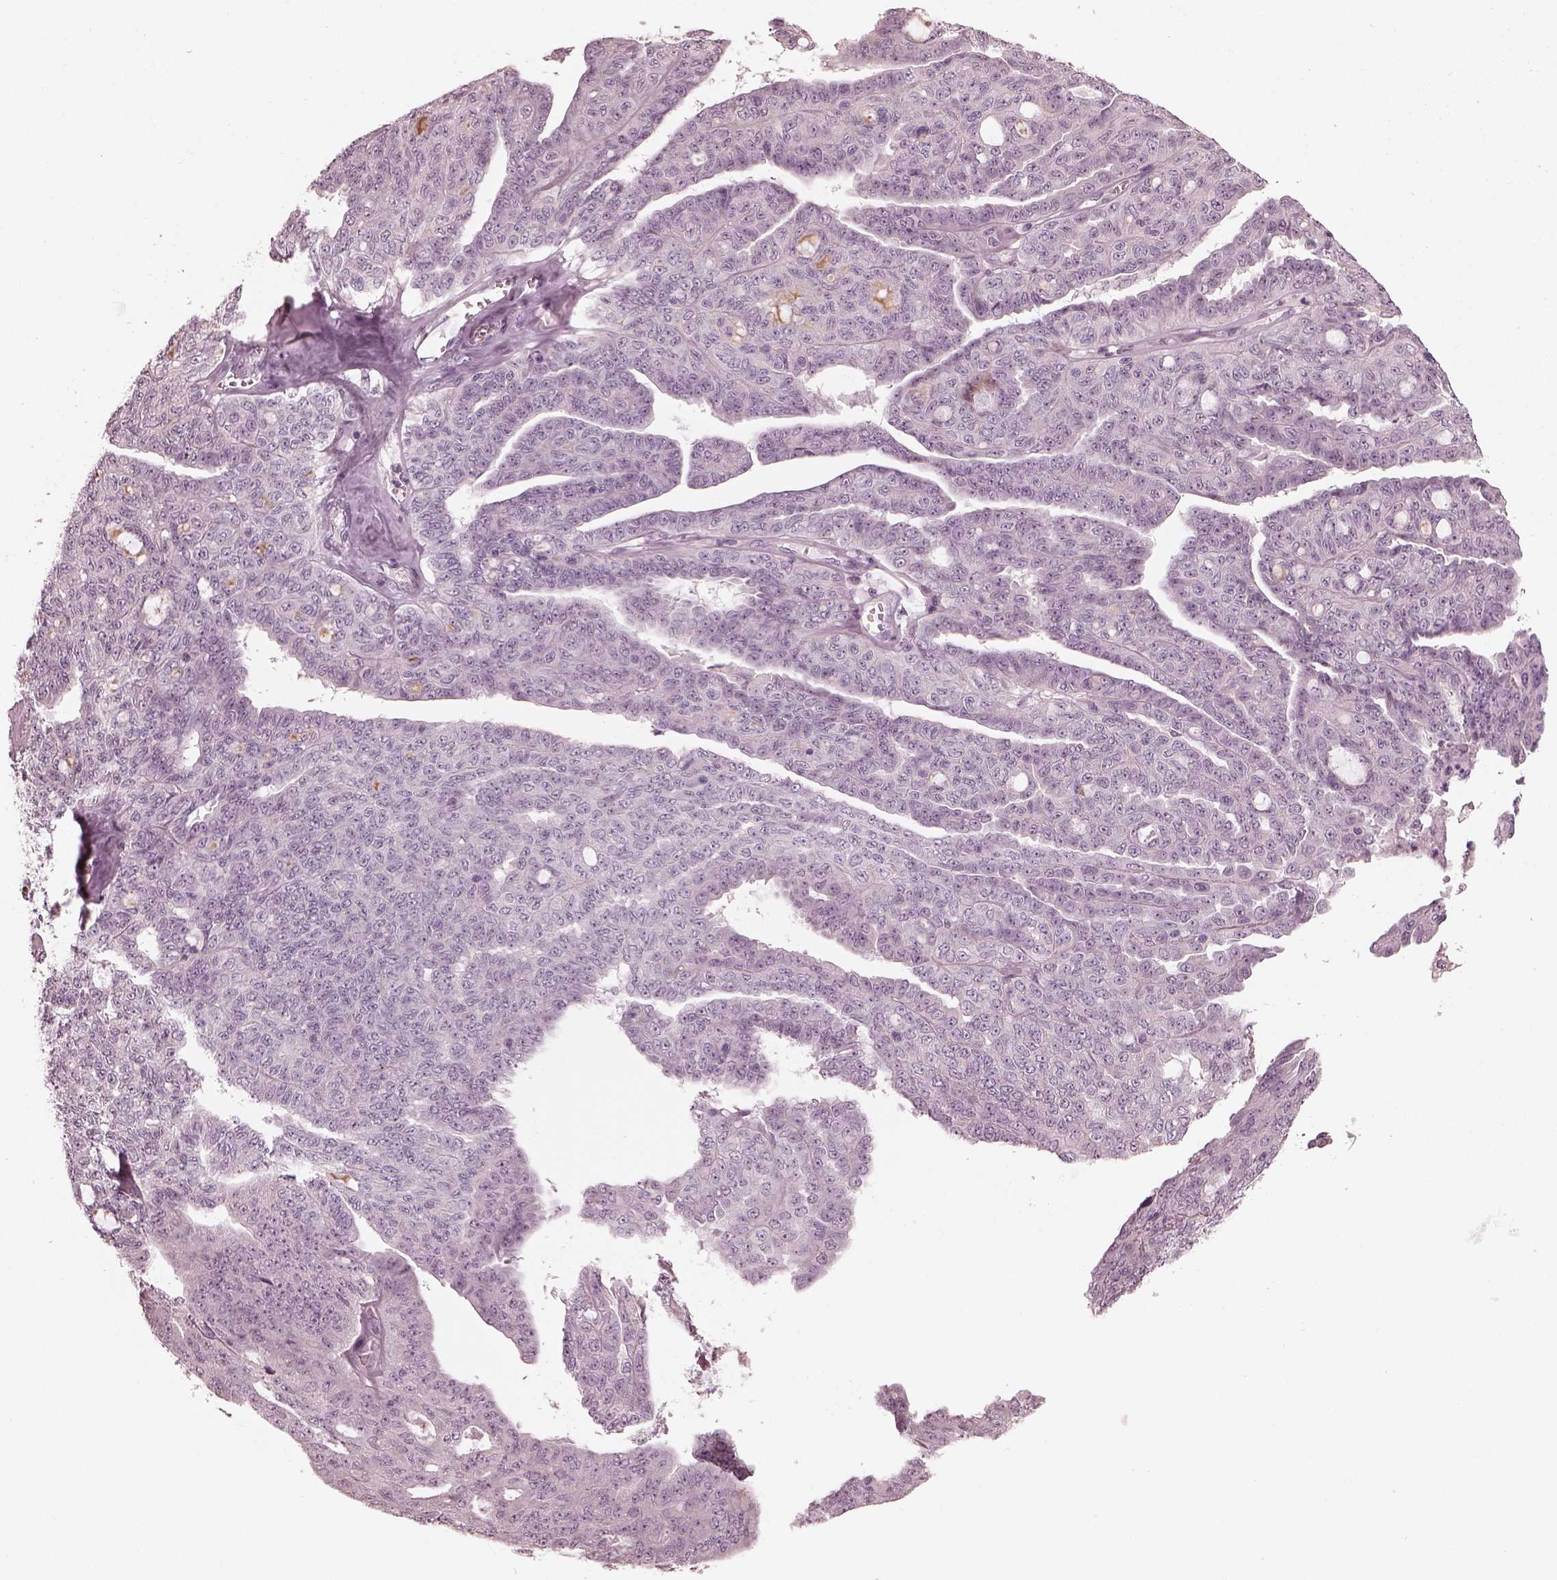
{"staining": {"intensity": "negative", "quantity": "none", "location": "none"}, "tissue": "ovarian cancer", "cell_type": "Tumor cells", "image_type": "cancer", "snomed": [{"axis": "morphology", "description": "Cystadenocarcinoma, serous, NOS"}, {"axis": "topography", "description": "Ovary"}], "caption": "An immunohistochemistry histopathology image of ovarian cancer (serous cystadenocarcinoma) is shown. There is no staining in tumor cells of ovarian cancer (serous cystadenocarcinoma).", "gene": "OPTC", "patient": {"sex": "female", "age": 71}}